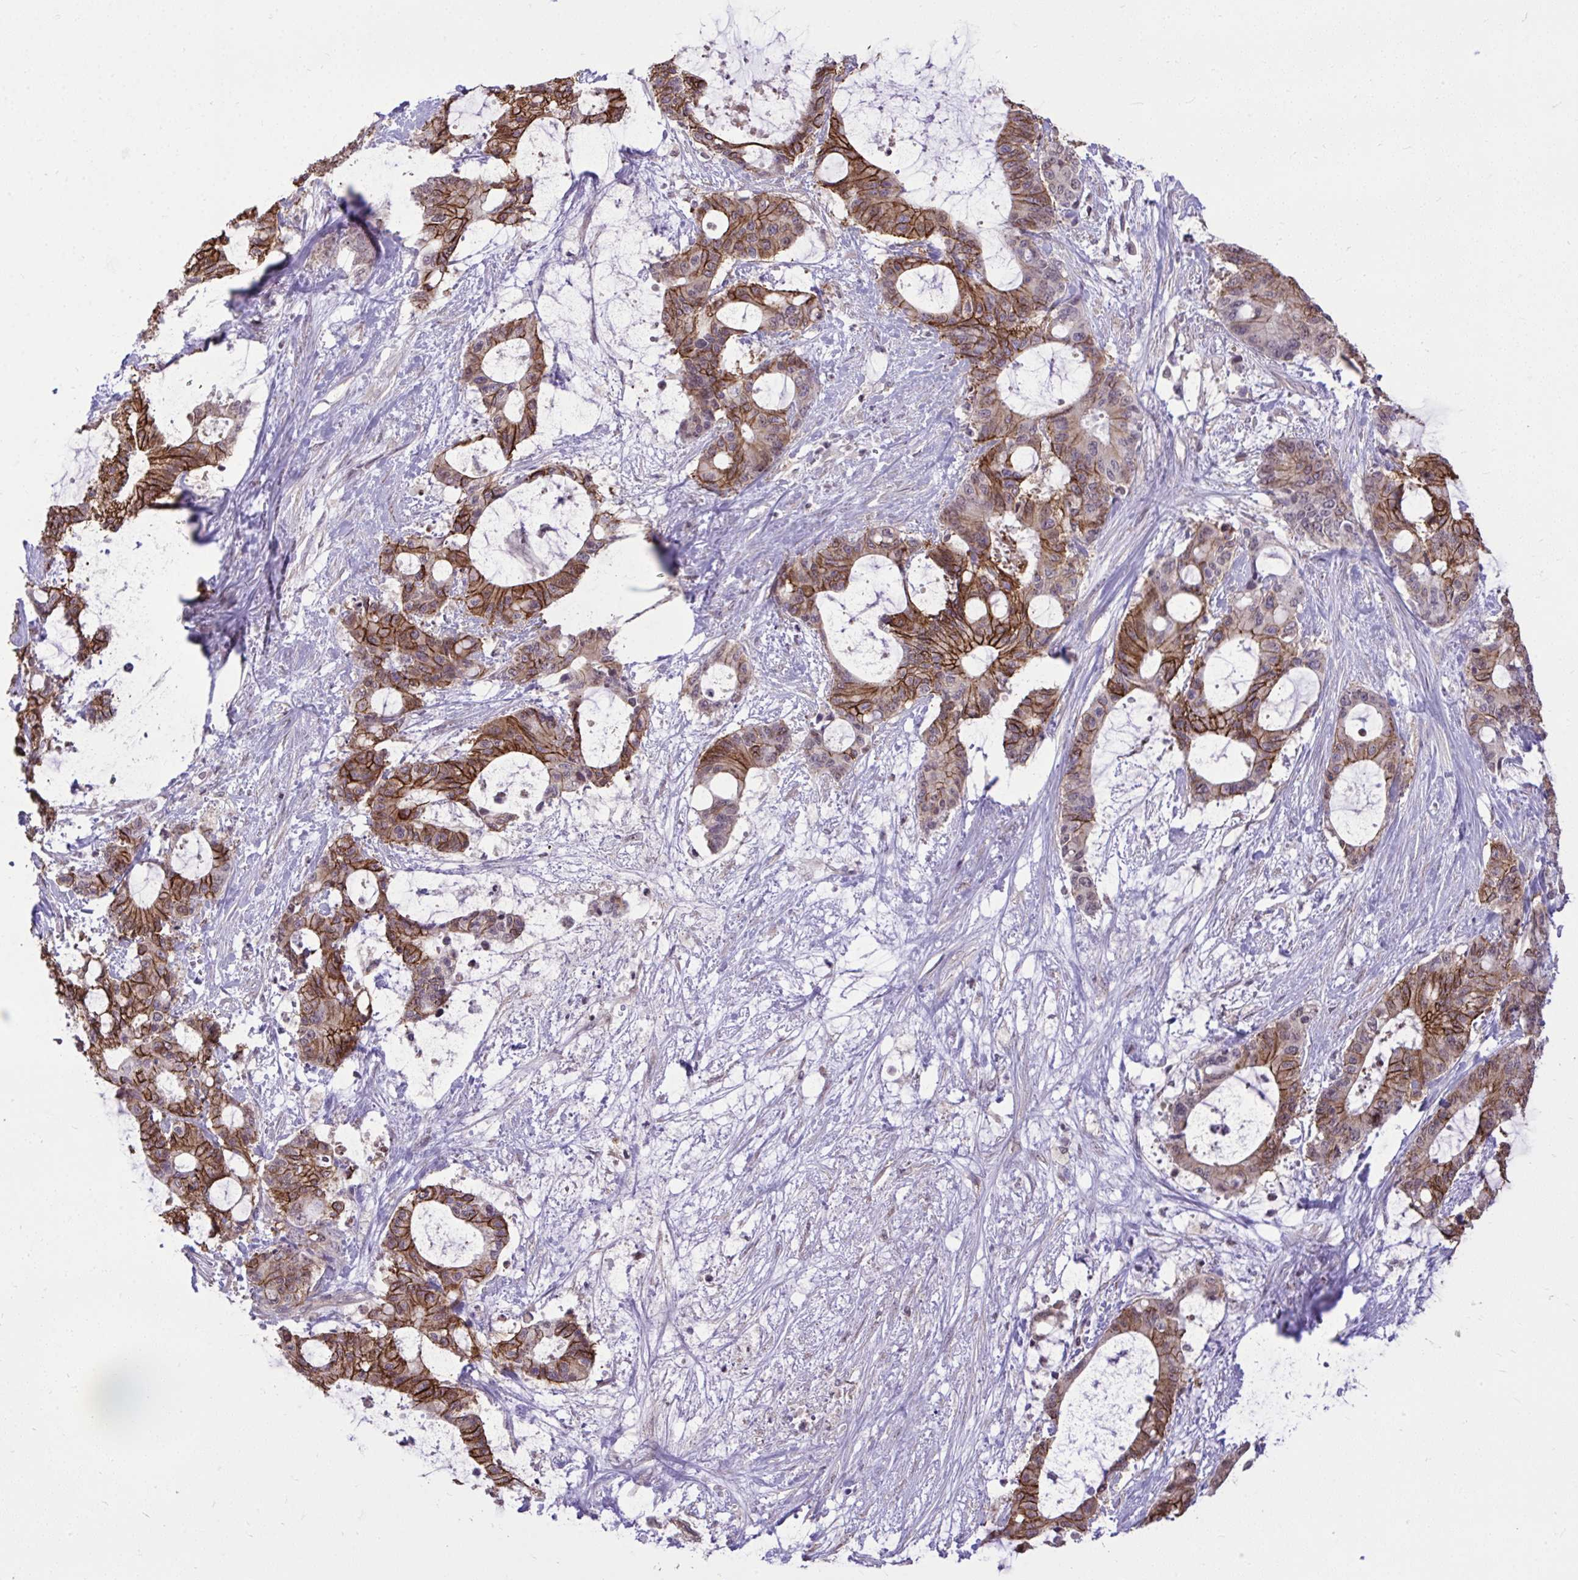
{"staining": {"intensity": "strong", "quantity": "25%-75%", "location": "cytoplasmic/membranous"}, "tissue": "liver cancer", "cell_type": "Tumor cells", "image_type": "cancer", "snomed": [{"axis": "morphology", "description": "Normal tissue, NOS"}, {"axis": "morphology", "description": "Cholangiocarcinoma"}, {"axis": "topography", "description": "Liver"}, {"axis": "topography", "description": "Peripheral nerve tissue"}], "caption": "Cholangiocarcinoma (liver) stained for a protein (brown) reveals strong cytoplasmic/membranous positive expression in about 25%-75% of tumor cells.", "gene": "CYP20A1", "patient": {"sex": "female", "age": 73}}